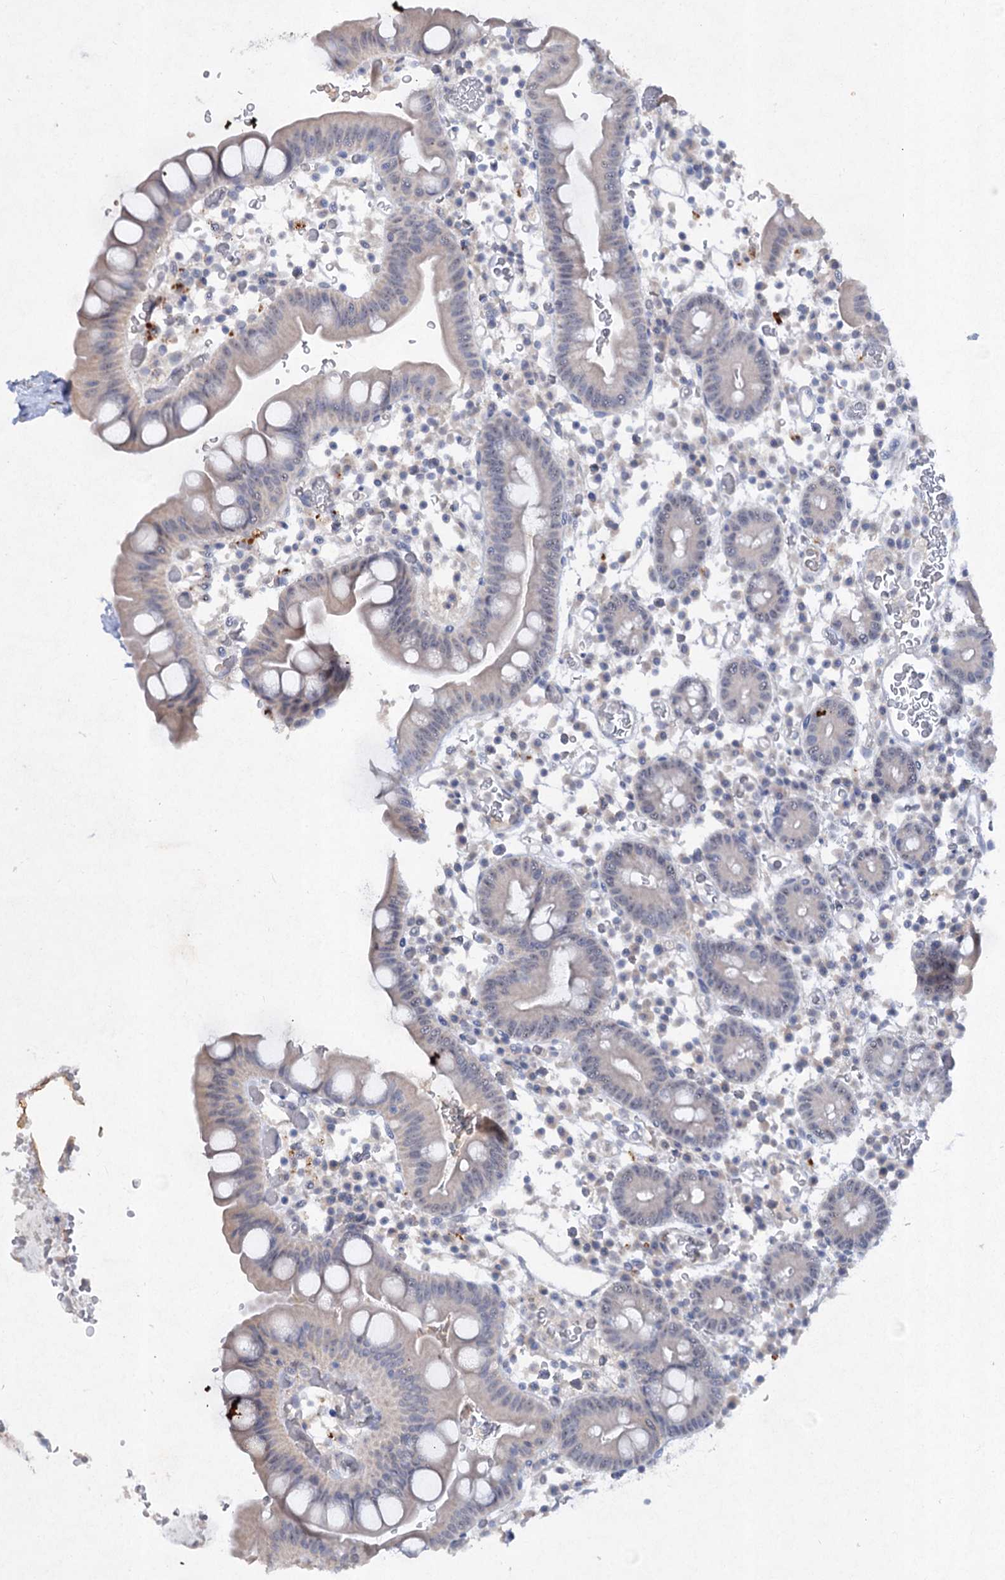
{"staining": {"intensity": "negative", "quantity": "none", "location": "none"}, "tissue": "small intestine", "cell_type": "Glandular cells", "image_type": "normal", "snomed": [{"axis": "morphology", "description": "Normal tissue, NOS"}, {"axis": "topography", "description": "Stomach, upper"}, {"axis": "topography", "description": "Stomach, lower"}, {"axis": "topography", "description": "Small intestine"}], "caption": "A high-resolution image shows immunohistochemistry staining of normal small intestine, which exhibits no significant positivity in glandular cells.", "gene": "ATP4A", "patient": {"sex": "male", "age": 68}}